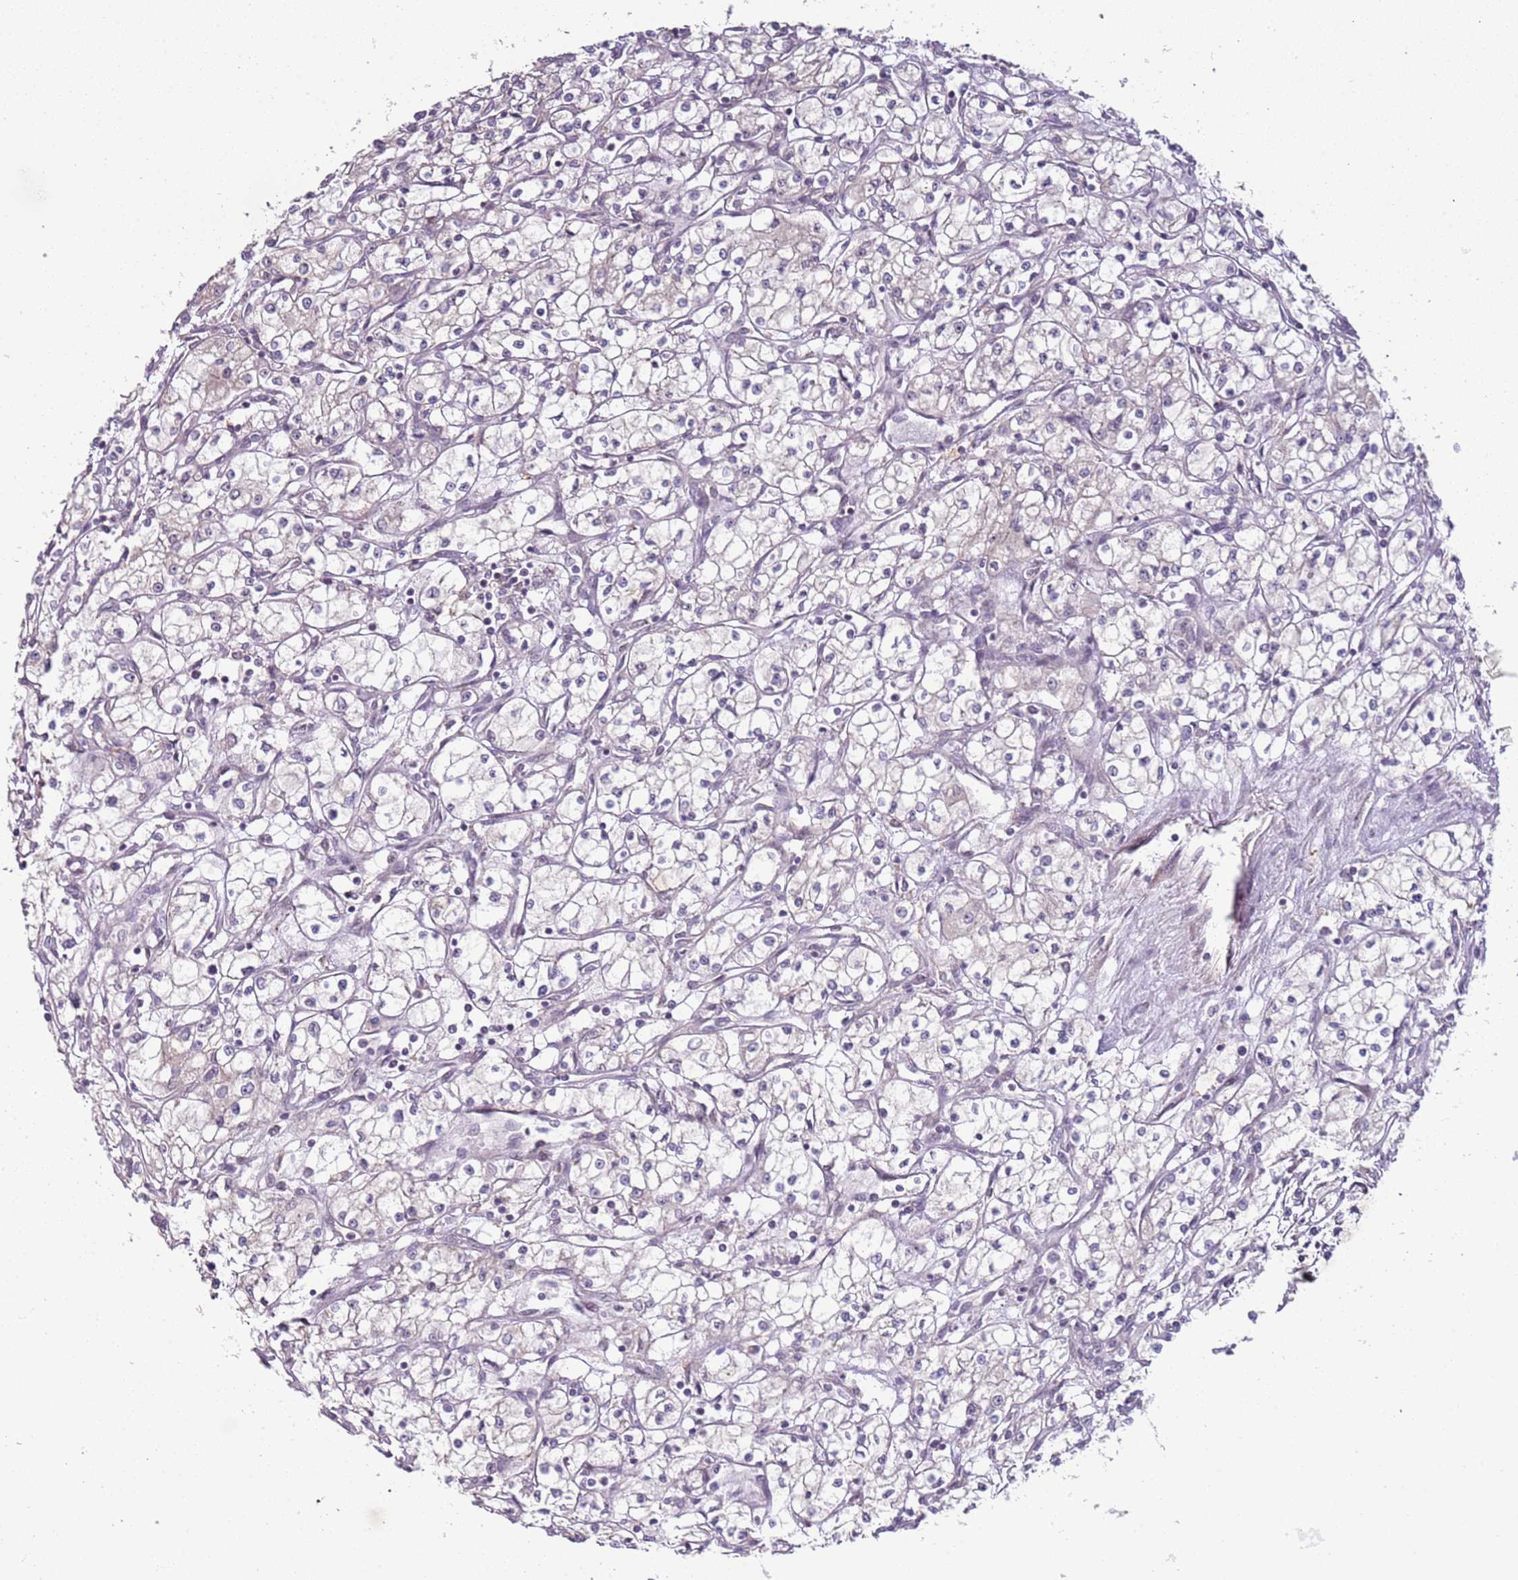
{"staining": {"intensity": "negative", "quantity": "none", "location": "none"}, "tissue": "renal cancer", "cell_type": "Tumor cells", "image_type": "cancer", "snomed": [{"axis": "morphology", "description": "Adenocarcinoma, NOS"}, {"axis": "topography", "description": "Kidney"}], "caption": "This is an immunohistochemistry (IHC) image of adenocarcinoma (renal). There is no positivity in tumor cells.", "gene": "UCMA", "patient": {"sex": "male", "age": 59}}